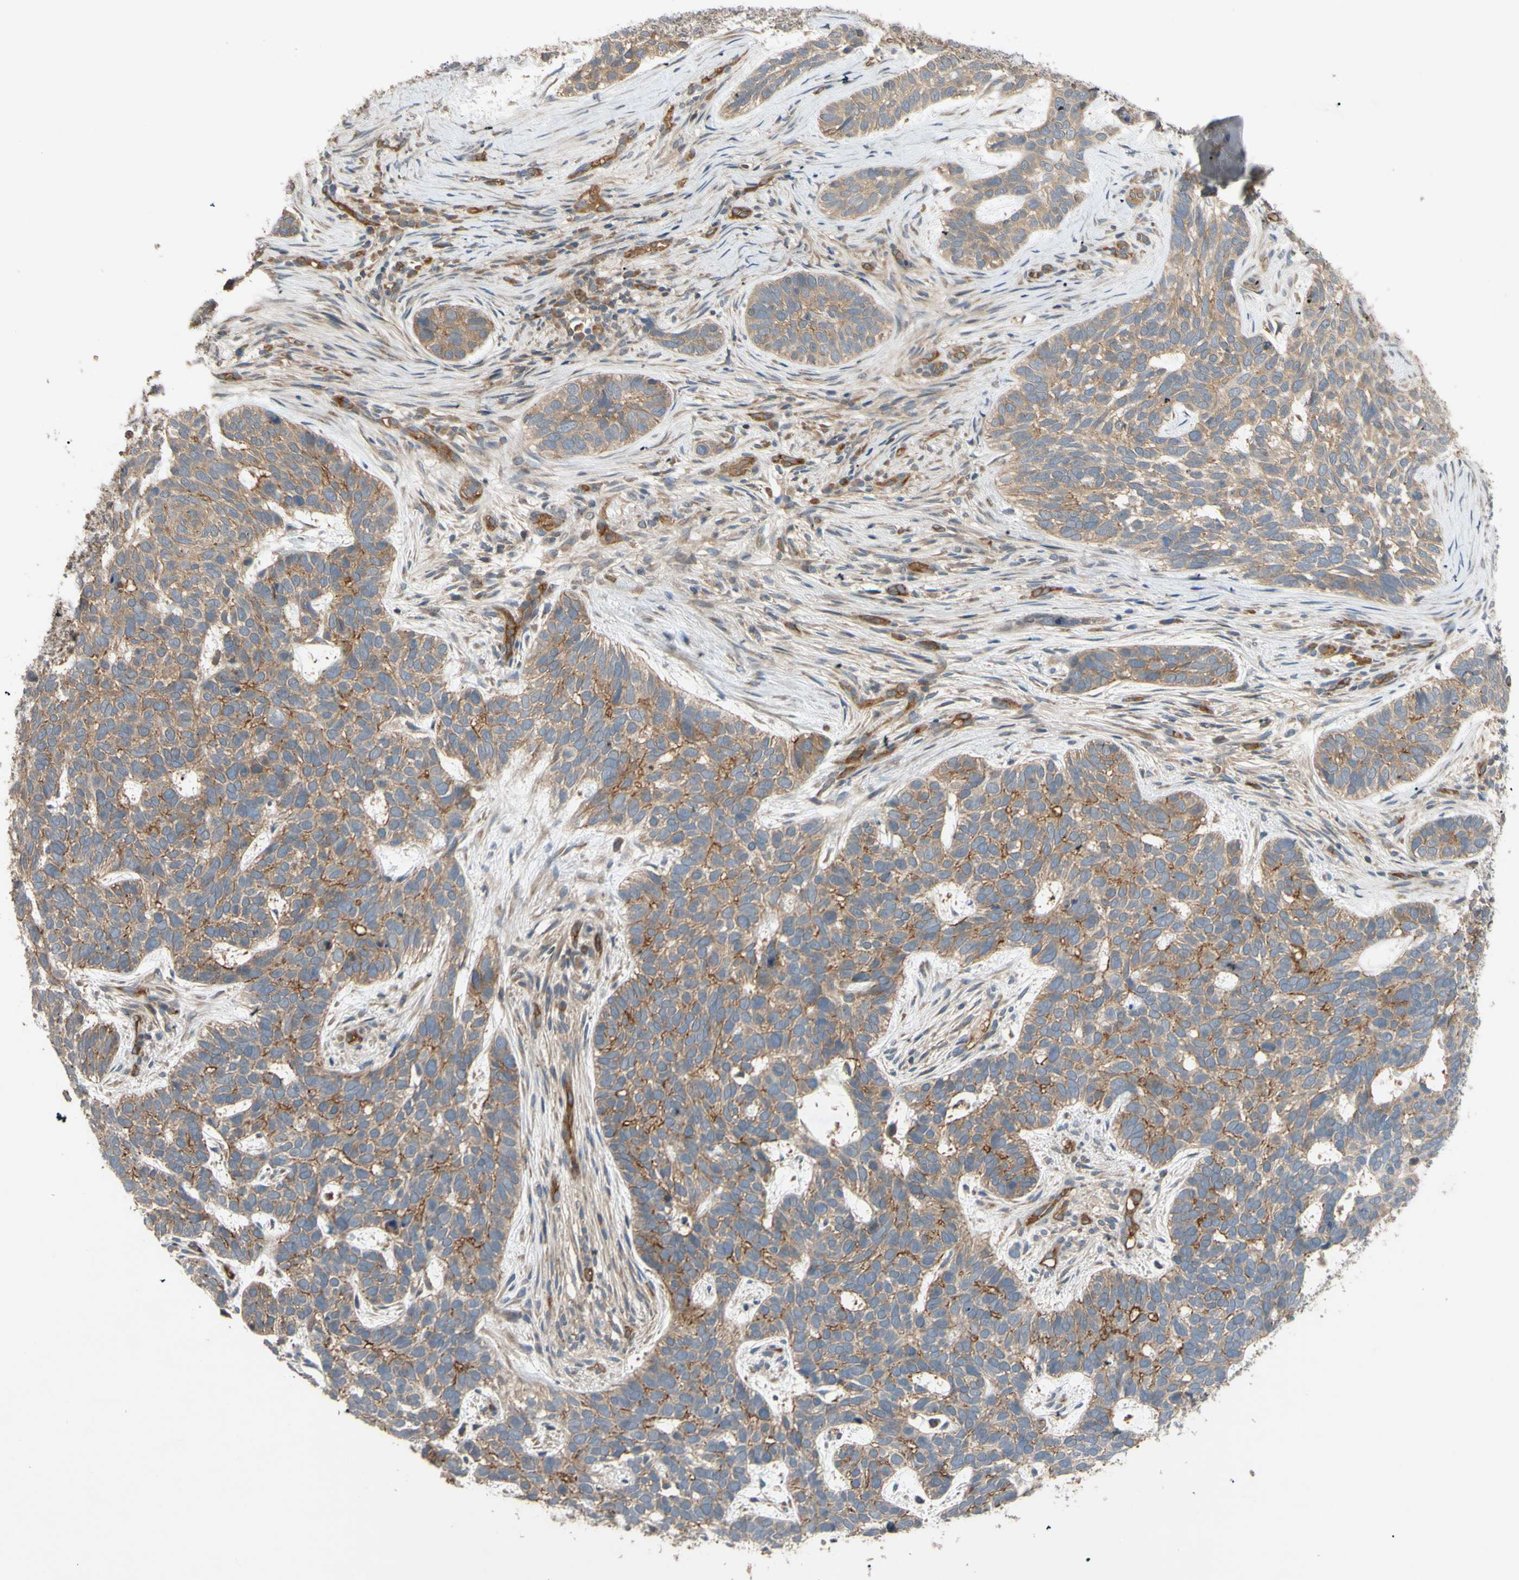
{"staining": {"intensity": "moderate", "quantity": ">75%", "location": "cytoplasmic/membranous"}, "tissue": "skin cancer", "cell_type": "Tumor cells", "image_type": "cancer", "snomed": [{"axis": "morphology", "description": "Basal cell carcinoma"}, {"axis": "topography", "description": "Skin"}], "caption": "Immunohistochemistry of skin cancer reveals medium levels of moderate cytoplasmic/membranous expression in about >75% of tumor cells.", "gene": "SHROOM4", "patient": {"sex": "male", "age": 87}}